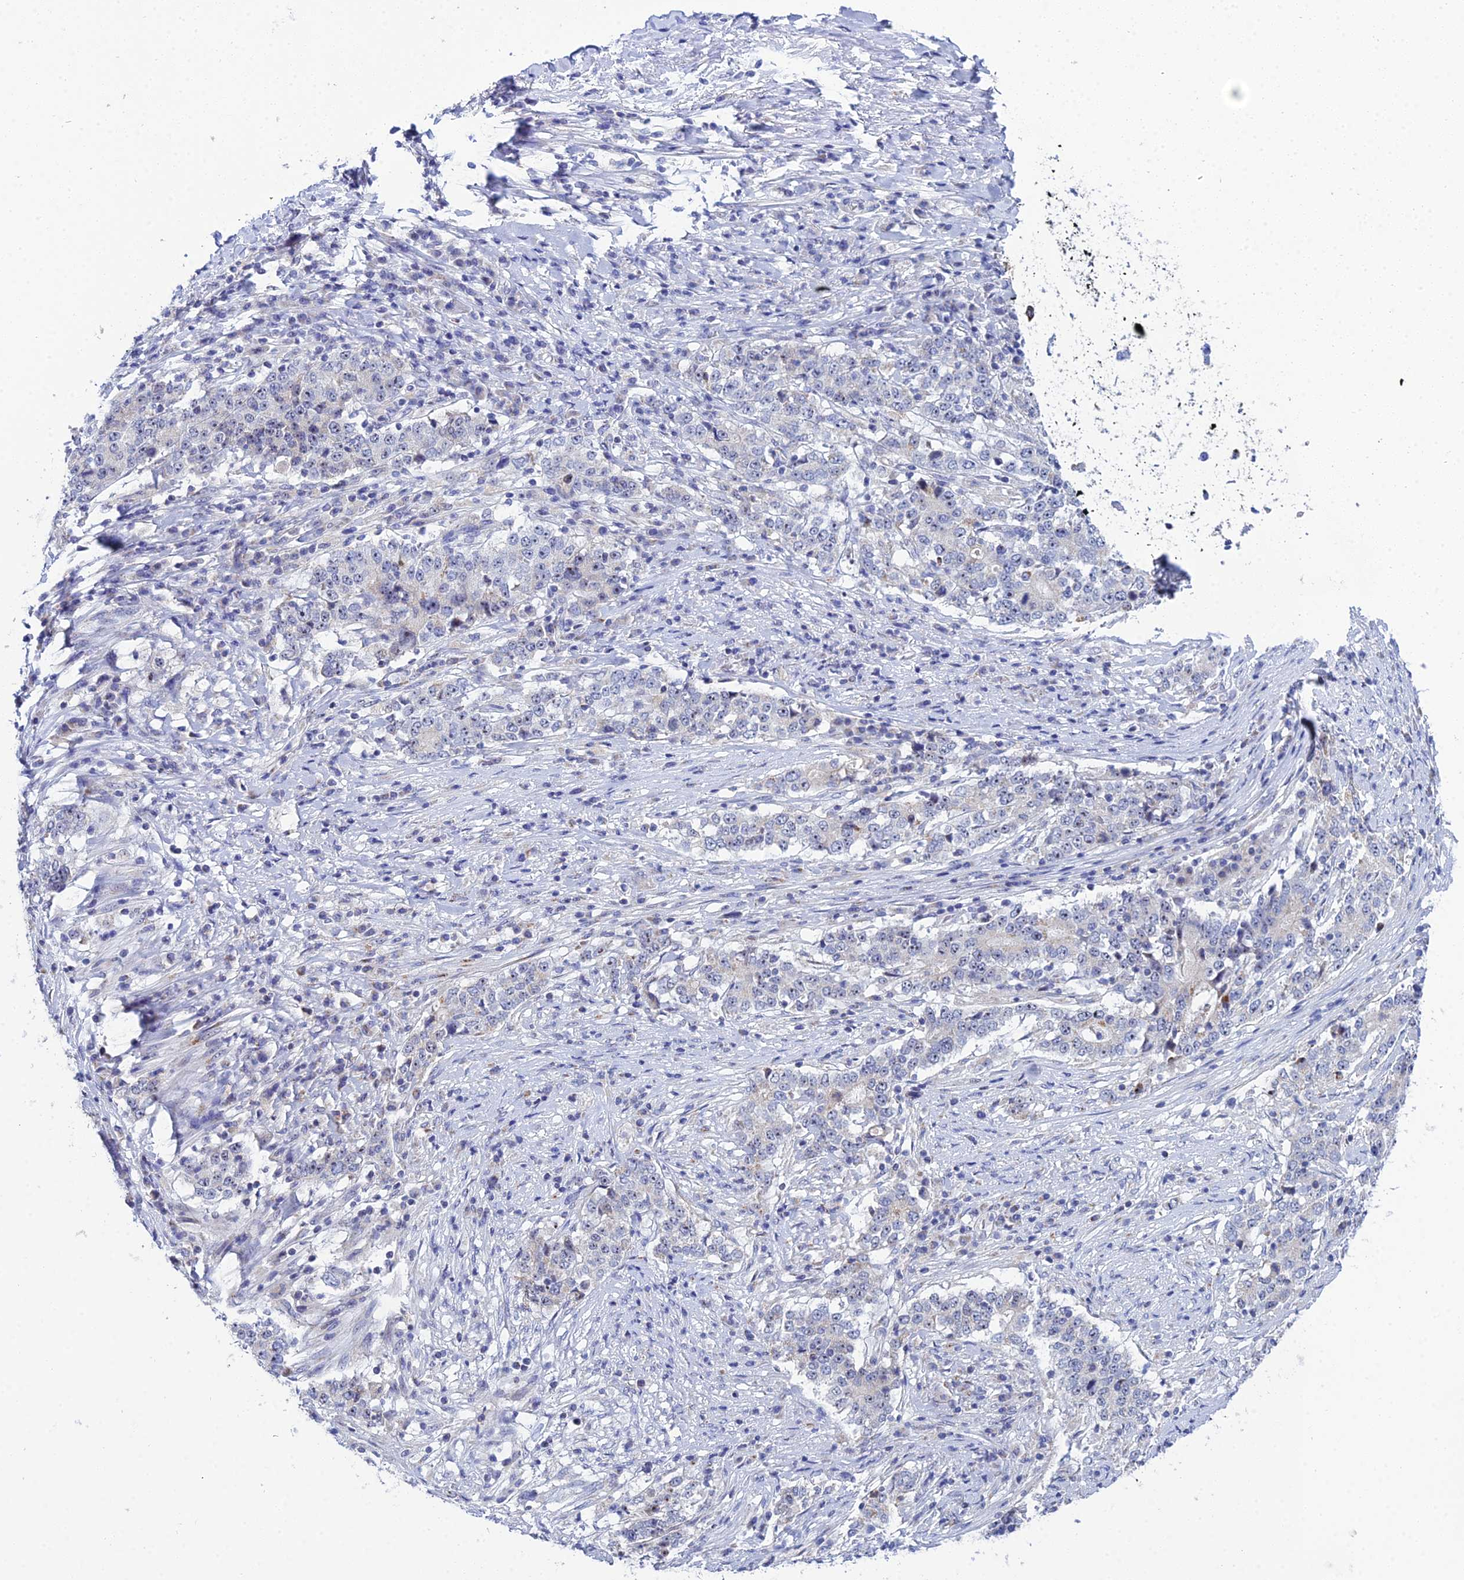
{"staining": {"intensity": "weak", "quantity": "<25%", "location": "nuclear"}, "tissue": "stomach cancer", "cell_type": "Tumor cells", "image_type": "cancer", "snomed": [{"axis": "morphology", "description": "Adenocarcinoma, NOS"}, {"axis": "topography", "description": "Stomach"}], "caption": "The micrograph exhibits no significant positivity in tumor cells of adenocarcinoma (stomach).", "gene": "PLPP4", "patient": {"sex": "male", "age": 59}}